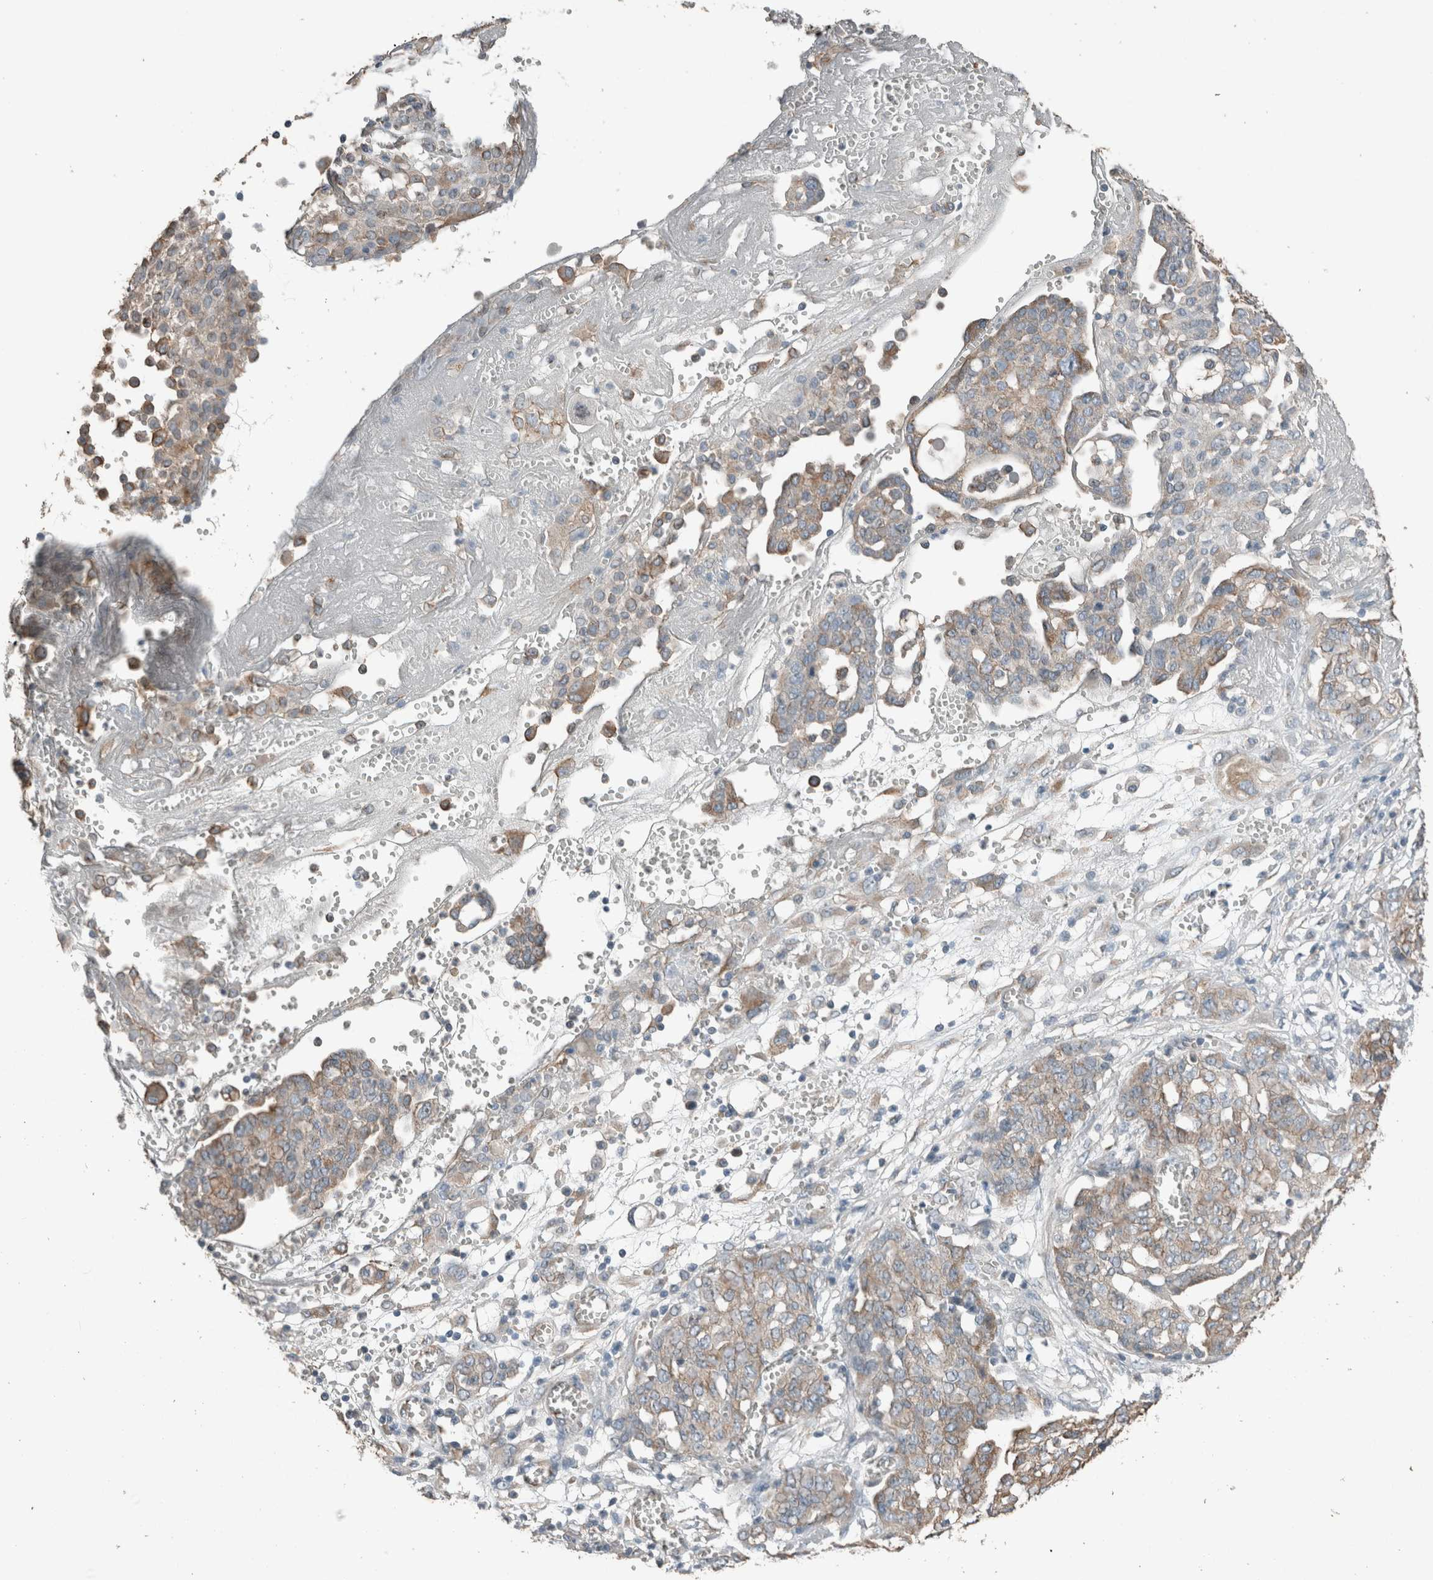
{"staining": {"intensity": "weak", "quantity": ">75%", "location": "cytoplasmic/membranous"}, "tissue": "ovarian cancer", "cell_type": "Tumor cells", "image_type": "cancer", "snomed": [{"axis": "morphology", "description": "Cystadenocarcinoma, serous, NOS"}, {"axis": "topography", "description": "Soft tissue"}, {"axis": "topography", "description": "Ovary"}], "caption": "Ovarian serous cystadenocarcinoma tissue demonstrates weak cytoplasmic/membranous staining in approximately >75% of tumor cells, visualized by immunohistochemistry. (brown staining indicates protein expression, while blue staining denotes nuclei).", "gene": "ACVR2B", "patient": {"sex": "female", "age": 57}}